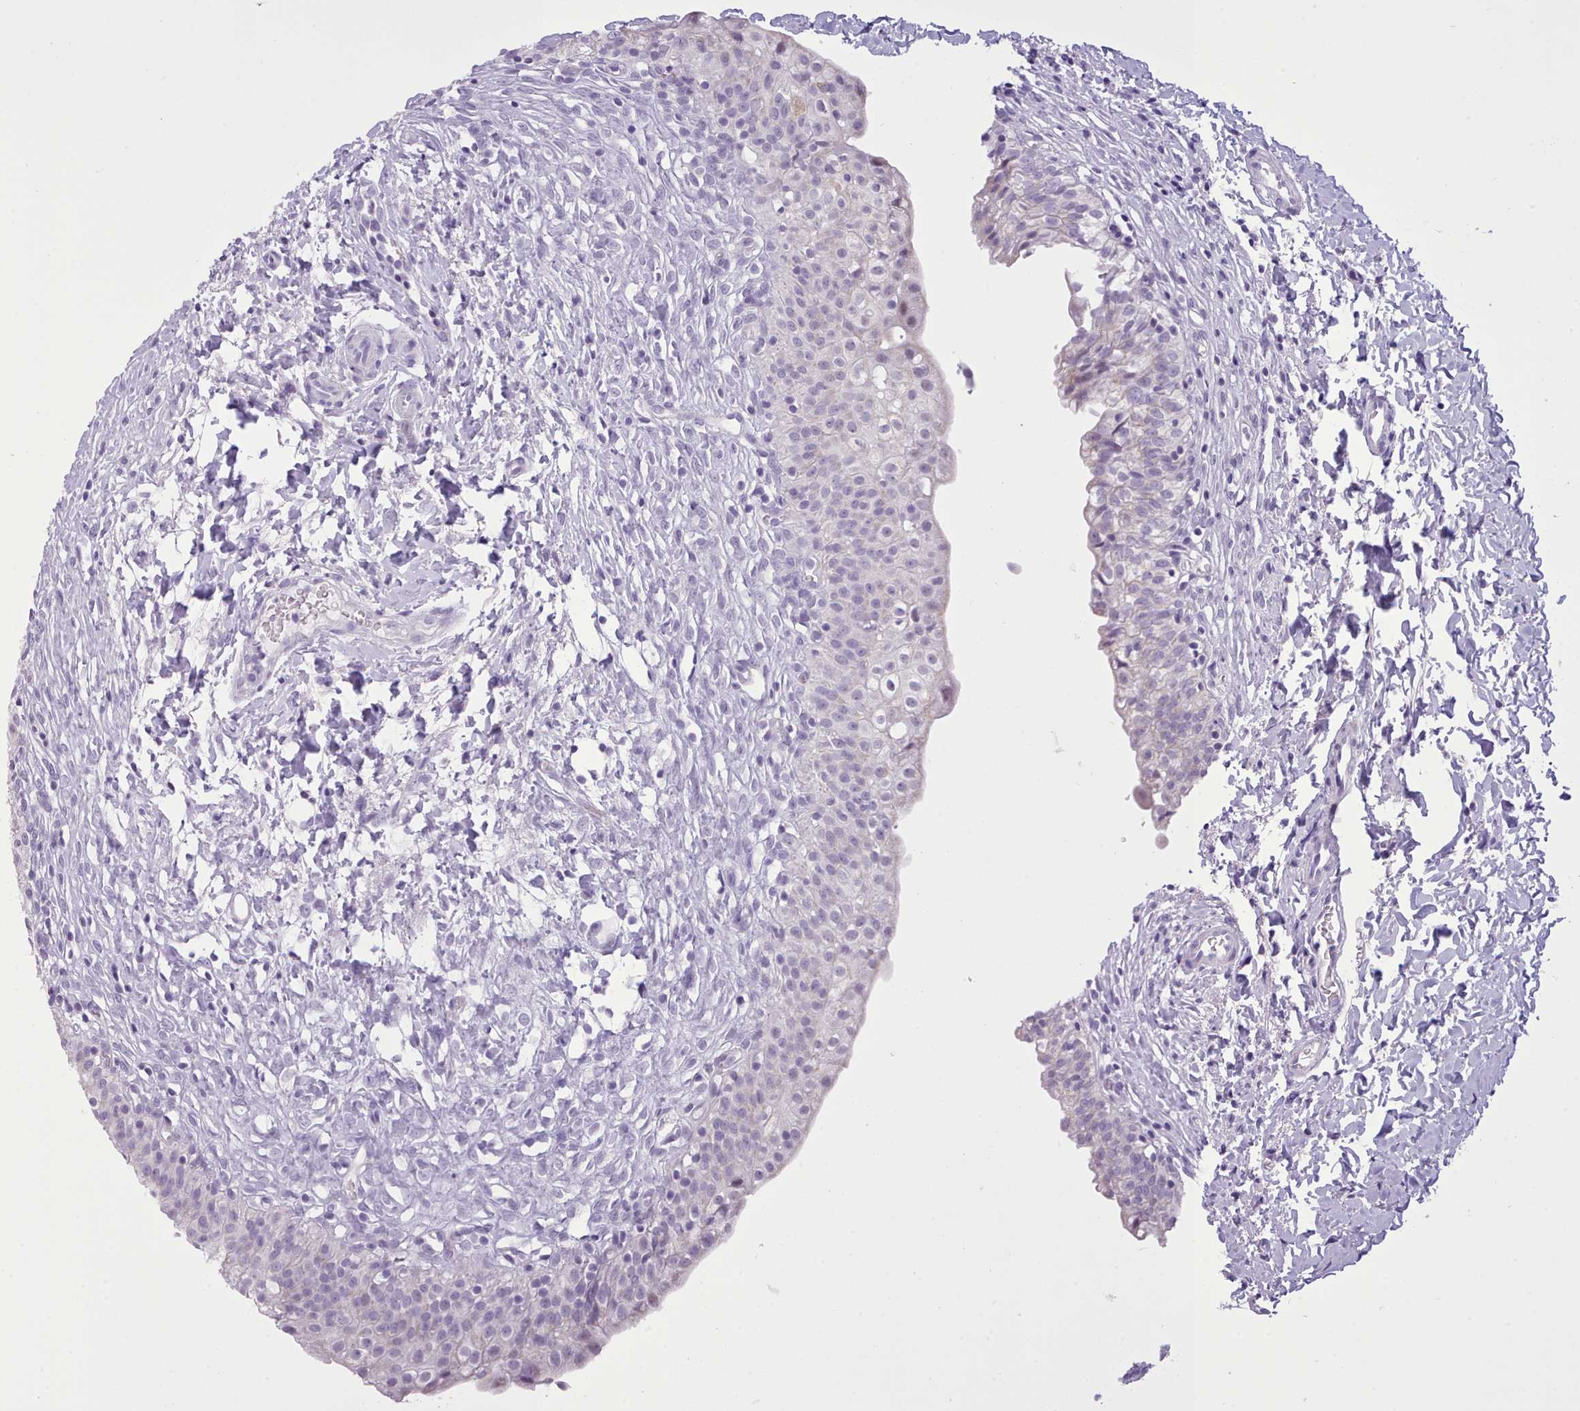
{"staining": {"intensity": "negative", "quantity": "none", "location": "none"}, "tissue": "urinary bladder", "cell_type": "Urothelial cells", "image_type": "normal", "snomed": [{"axis": "morphology", "description": "Normal tissue, NOS"}, {"axis": "topography", "description": "Urinary bladder"}], "caption": "This is an immunohistochemistry photomicrograph of benign urinary bladder. There is no staining in urothelial cells.", "gene": "FBXO48", "patient": {"sex": "male", "age": 55}}